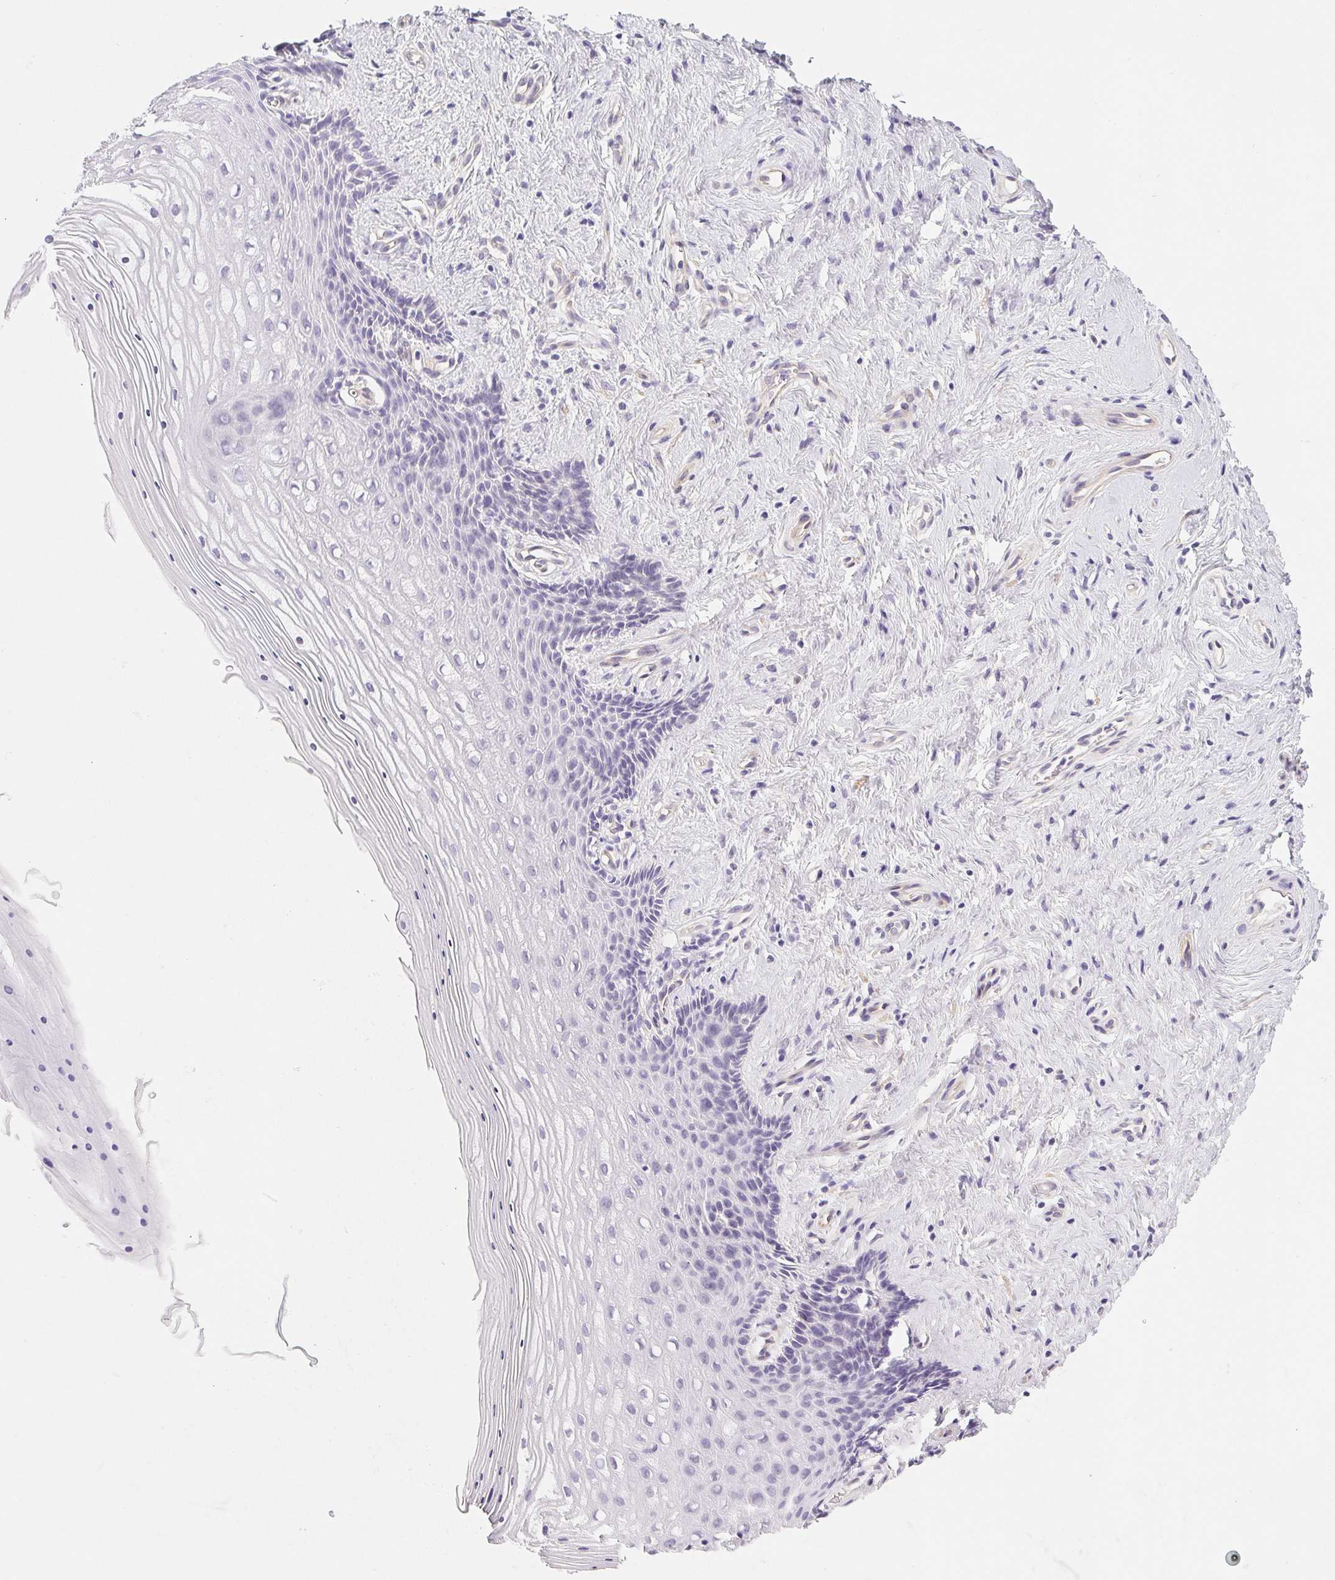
{"staining": {"intensity": "negative", "quantity": "none", "location": "none"}, "tissue": "vagina", "cell_type": "Squamous epithelial cells", "image_type": "normal", "snomed": [{"axis": "morphology", "description": "Normal tissue, NOS"}, {"axis": "topography", "description": "Vagina"}], "caption": "Immunohistochemistry micrograph of normal vagina stained for a protein (brown), which reveals no positivity in squamous epithelial cells.", "gene": "CTNND2", "patient": {"sex": "female", "age": 42}}